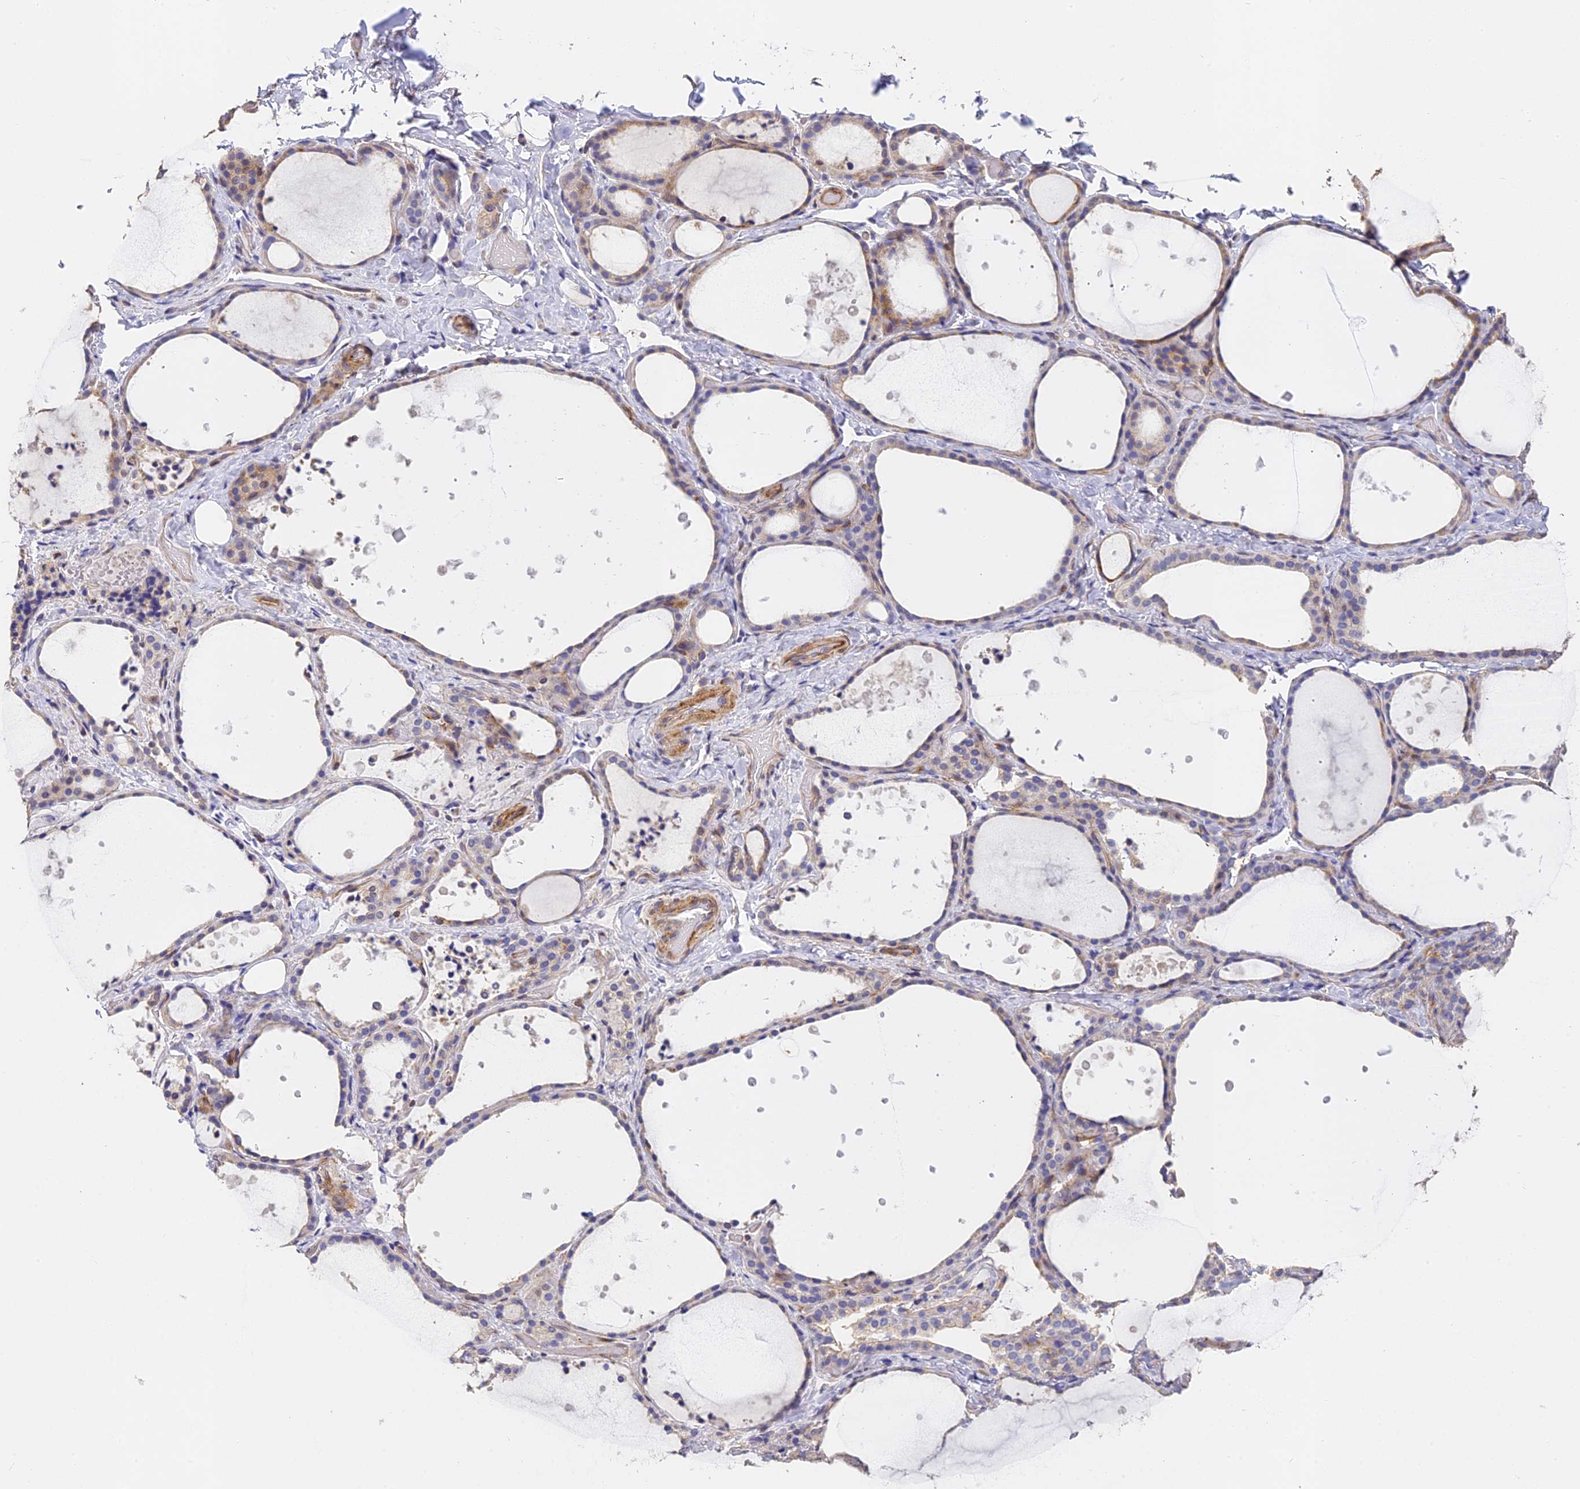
{"staining": {"intensity": "moderate", "quantity": "<25%", "location": "cytoplasmic/membranous"}, "tissue": "thyroid gland", "cell_type": "Glandular cells", "image_type": "normal", "snomed": [{"axis": "morphology", "description": "Normal tissue, NOS"}, {"axis": "topography", "description": "Thyroid gland"}], "caption": "A brown stain highlights moderate cytoplasmic/membranous positivity of a protein in glandular cells of benign human thyroid gland. (Brightfield microscopy of DAB IHC at high magnification).", "gene": "SLC11A1", "patient": {"sex": "female", "age": 44}}